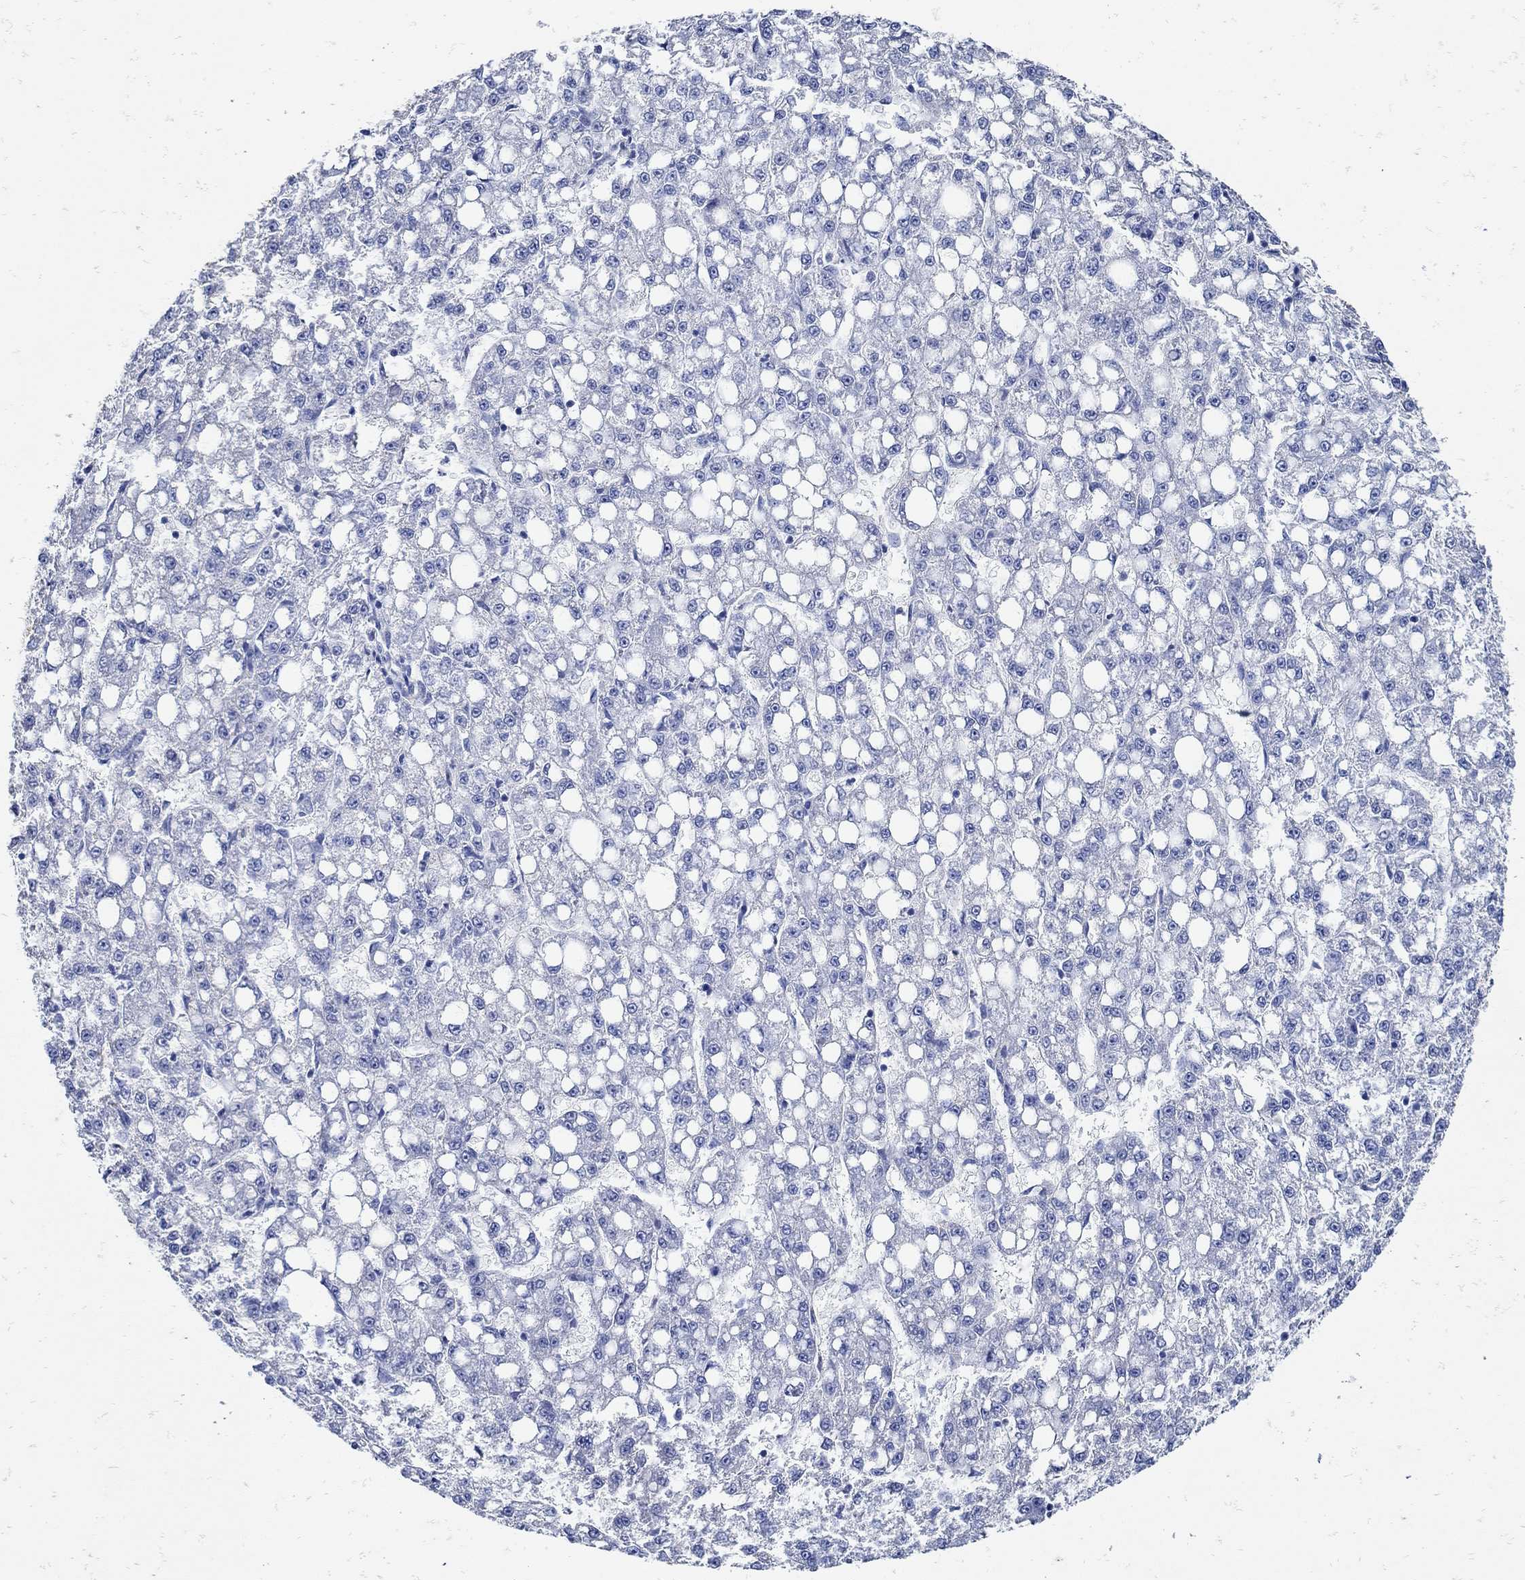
{"staining": {"intensity": "negative", "quantity": "none", "location": "none"}, "tissue": "liver cancer", "cell_type": "Tumor cells", "image_type": "cancer", "snomed": [{"axis": "morphology", "description": "Carcinoma, Hepatocellular, NOS"}, {"axis": "topography", "description": "Liver"}], "caption": "IHC image of neoplastic tissue: human hepatocellular carcinoma (liver) stained with DAB (3,3'-diaminobenzidine) shows no significant protein staining in tumor cells. The staining is performed using DAB brown chromogen with nuclei counter-stained in using hematoxylin.", "gene": "NOS1", "patient": {"sex": "female", "age": 65}}